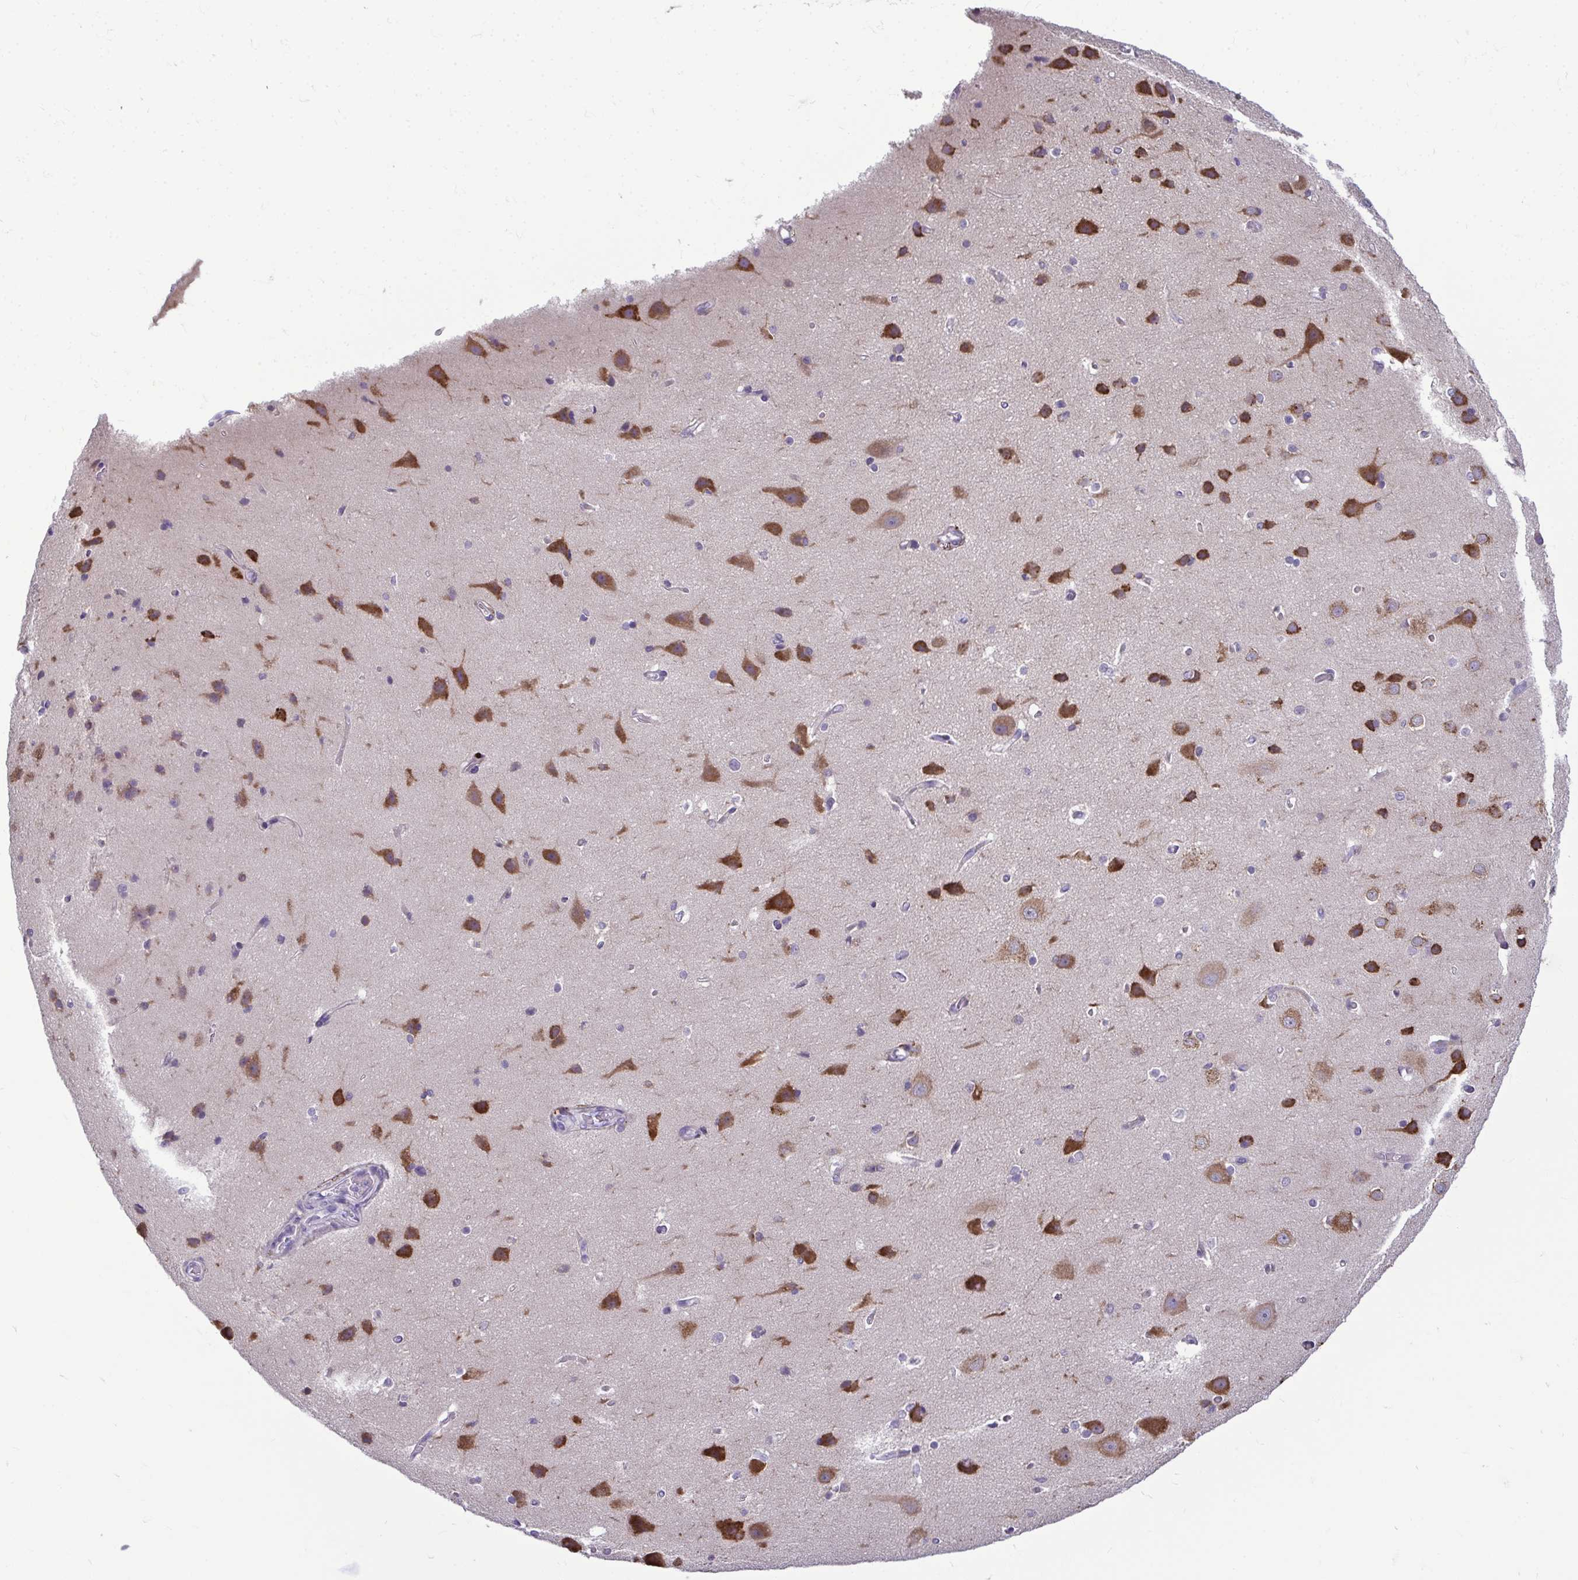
{"staining": {"intensity": "negative", "quantity": "none", "location": "none"}, "tissue": "cerebral cortex", "cell_type": "Endothelial cells", "image_type": "normal", "snomed": [{"axis": "morphology", "description": "Normal tissue, NOS"}, {"axis": "topography", "description": "Cerebral cortex"}], "caption": "This is an immunohistochemistry histopathology image of normal human cerebral cortex. There is no positivity in endothelial cells.", "gene": "SERPINI1", "patient": {"sex": "male", "age": 37}}